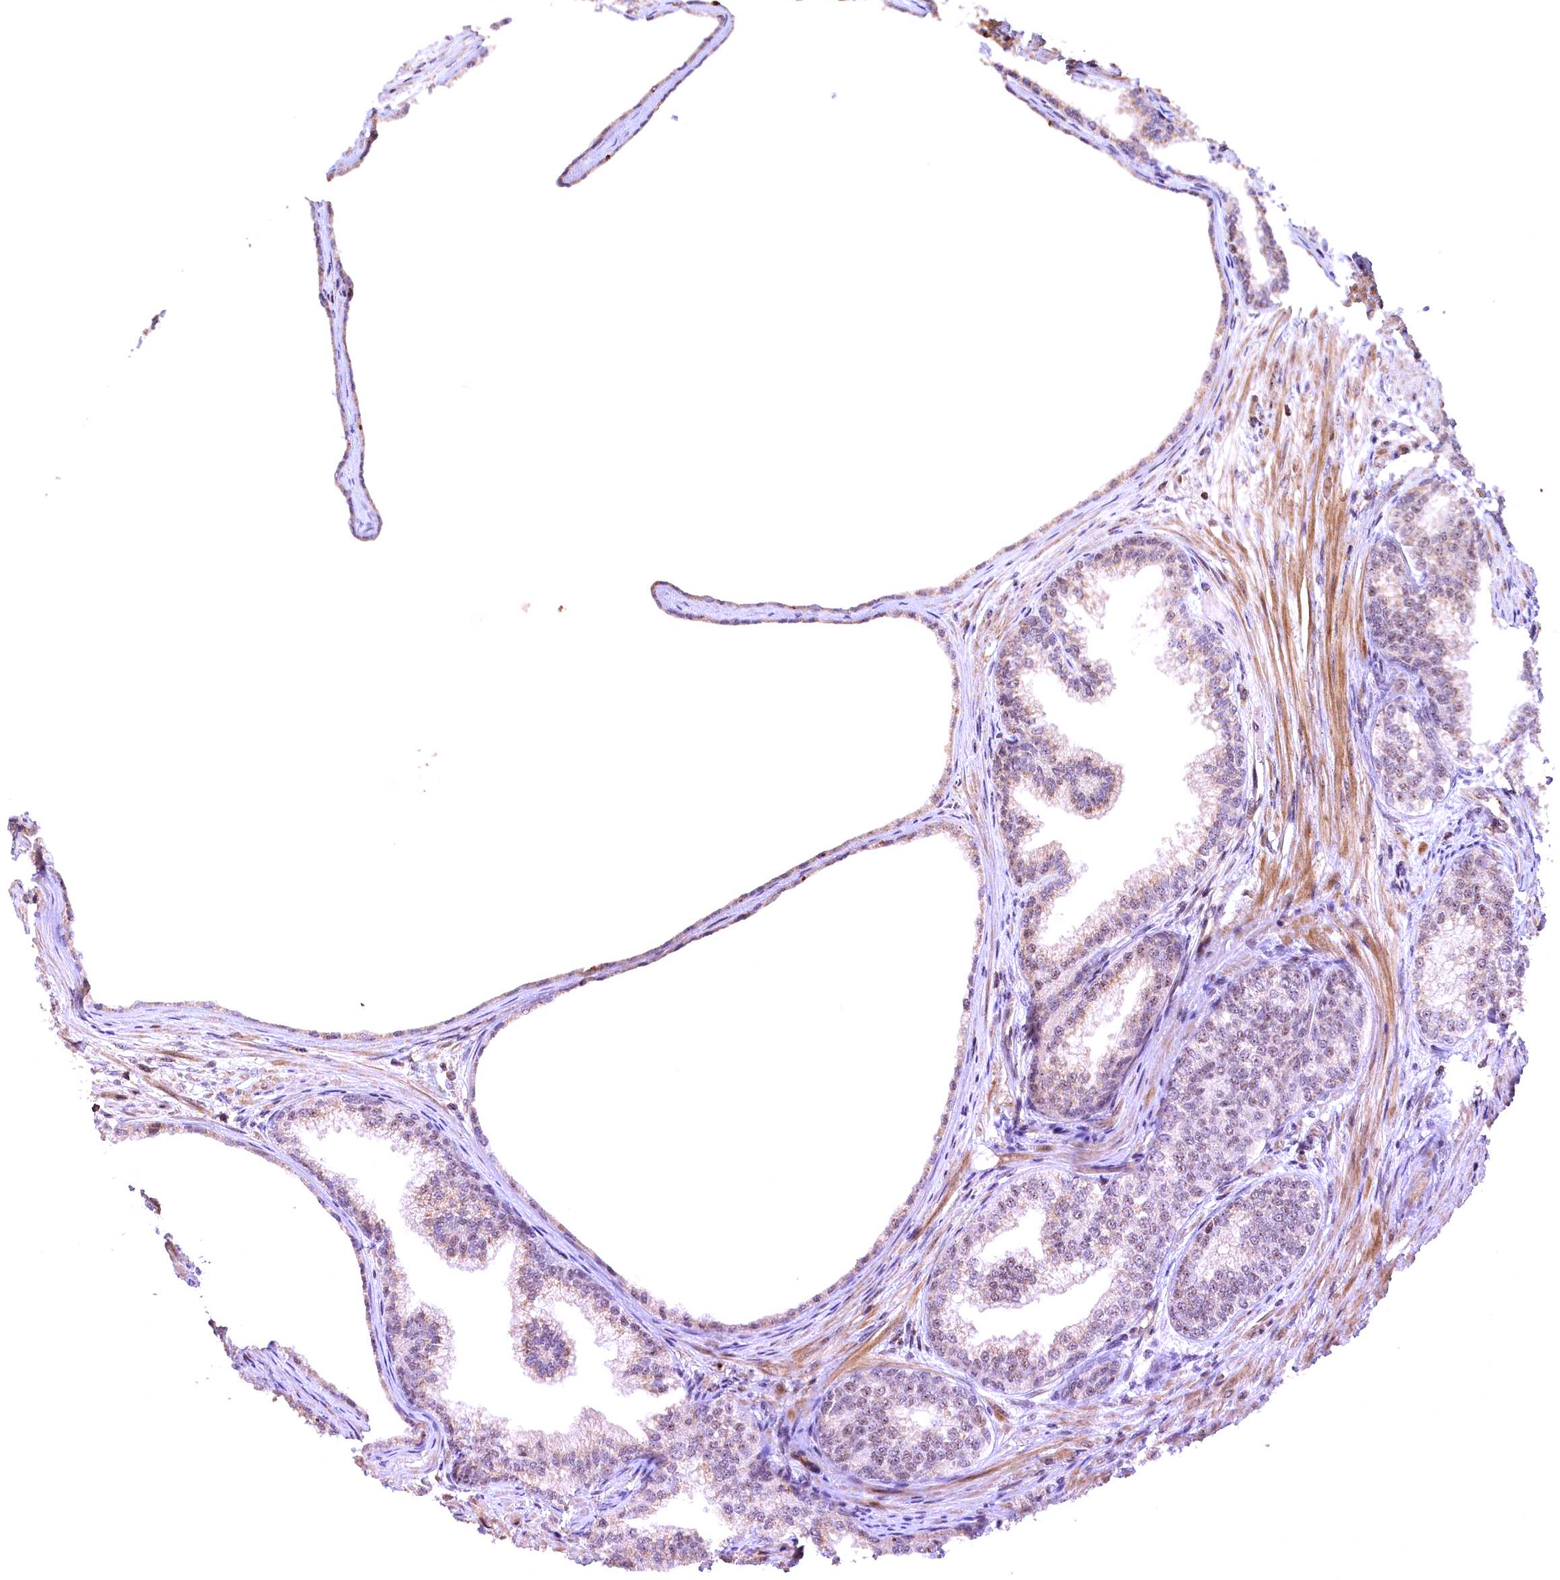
{"staining": {"intensity": "weak", "quantity": "25%-75%", "location": "cytoplasmic/membranous,nuclear"}, "tissue": "prostate", "cell_type": "Glandular cells", "image_type": "normal", "snomed": [{"axis": "morphology", "description": "Normal tissue, NOS"}, {"axis": "topography", "description": "Prostate"}], "caption": "IHC of benign human prostate demonstrates low levels of weak cytoplasmic/membranous,nuclear expression in about 25%-75% of glandular cells.", "gene": "FUZ", "patient": {"sex": "male", "age": 76}}